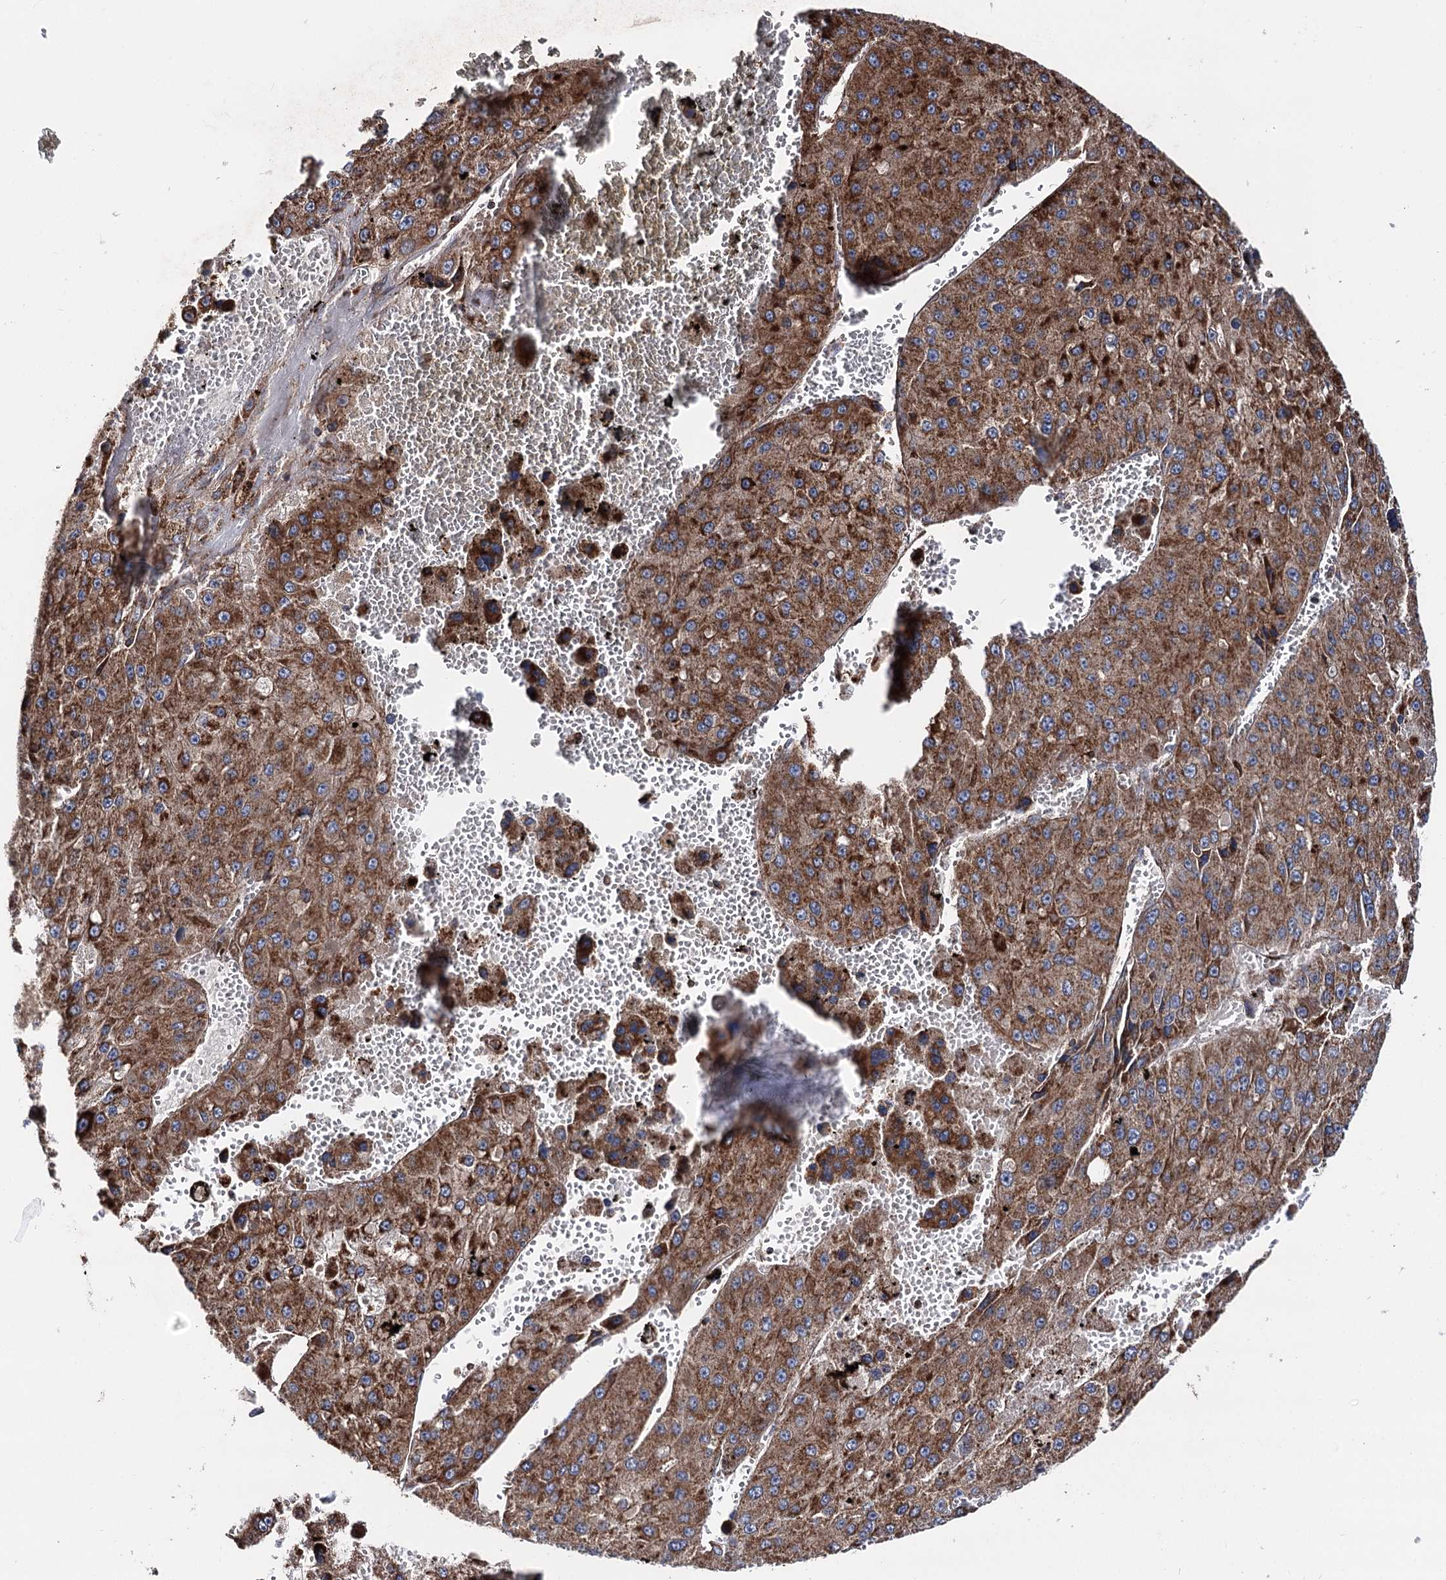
{"staining": {"intensity": "strong", "quantity": ">75%", "location": "cytoplasmic/membranous"}, "tissue": "liver cancer", "cell_type": "Tumor cells", "image_type": "cancer", "snomed": [{"axis": "morphology", "description": "Carcinoma, Hepatocellular, NOS"}, {"axis": "topography", "description": "Liver"}], "caption": "Protein expression analysis of liver hepatocellular carcinoma shows strong cytoplasmic/membranous positivity in approximately >75% of tumor cells.", "gene": "MSANTD2", "patient": {"sex": "female", "age": 73}}